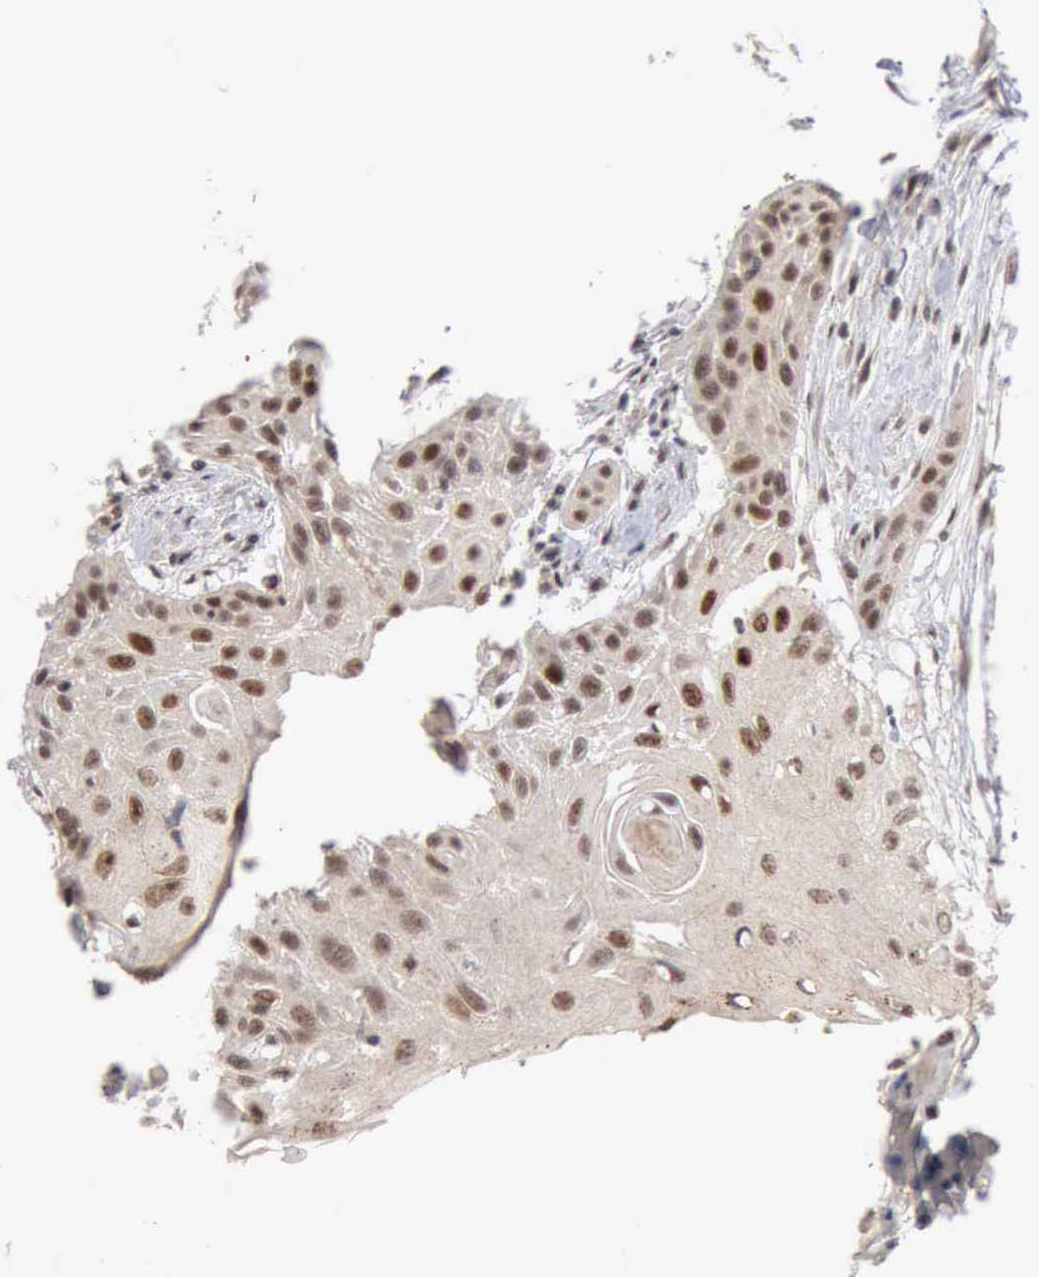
{"staining": {"intensity": "moderate", "quantity": "25%-75%", "location": "nuclear"}, "tissue": "head and neck cancer", "cell_type": "Tumor cells", "image_type": "cancer", "snomed": [{"axis": "morphology", "description": "Squamous cell carcinoma, NOS"}, {"axis": "morphology", "description": "Squamous cell carcinoma, metastatic, NOS"}, {"axis": "topography", "description": "Lymph node"}, {"axis": "topography", "description": "Salivary gland"}, {"axis": "topography", "description": "Head-Neck"}], "caption": "Squamous cell carcinoma (head and neck) stained for a protein exhibits moderate nuclear positivity in tumor cells.", "gene": "CDKN2A", "patient": {"sex": "female", "age": 74}}